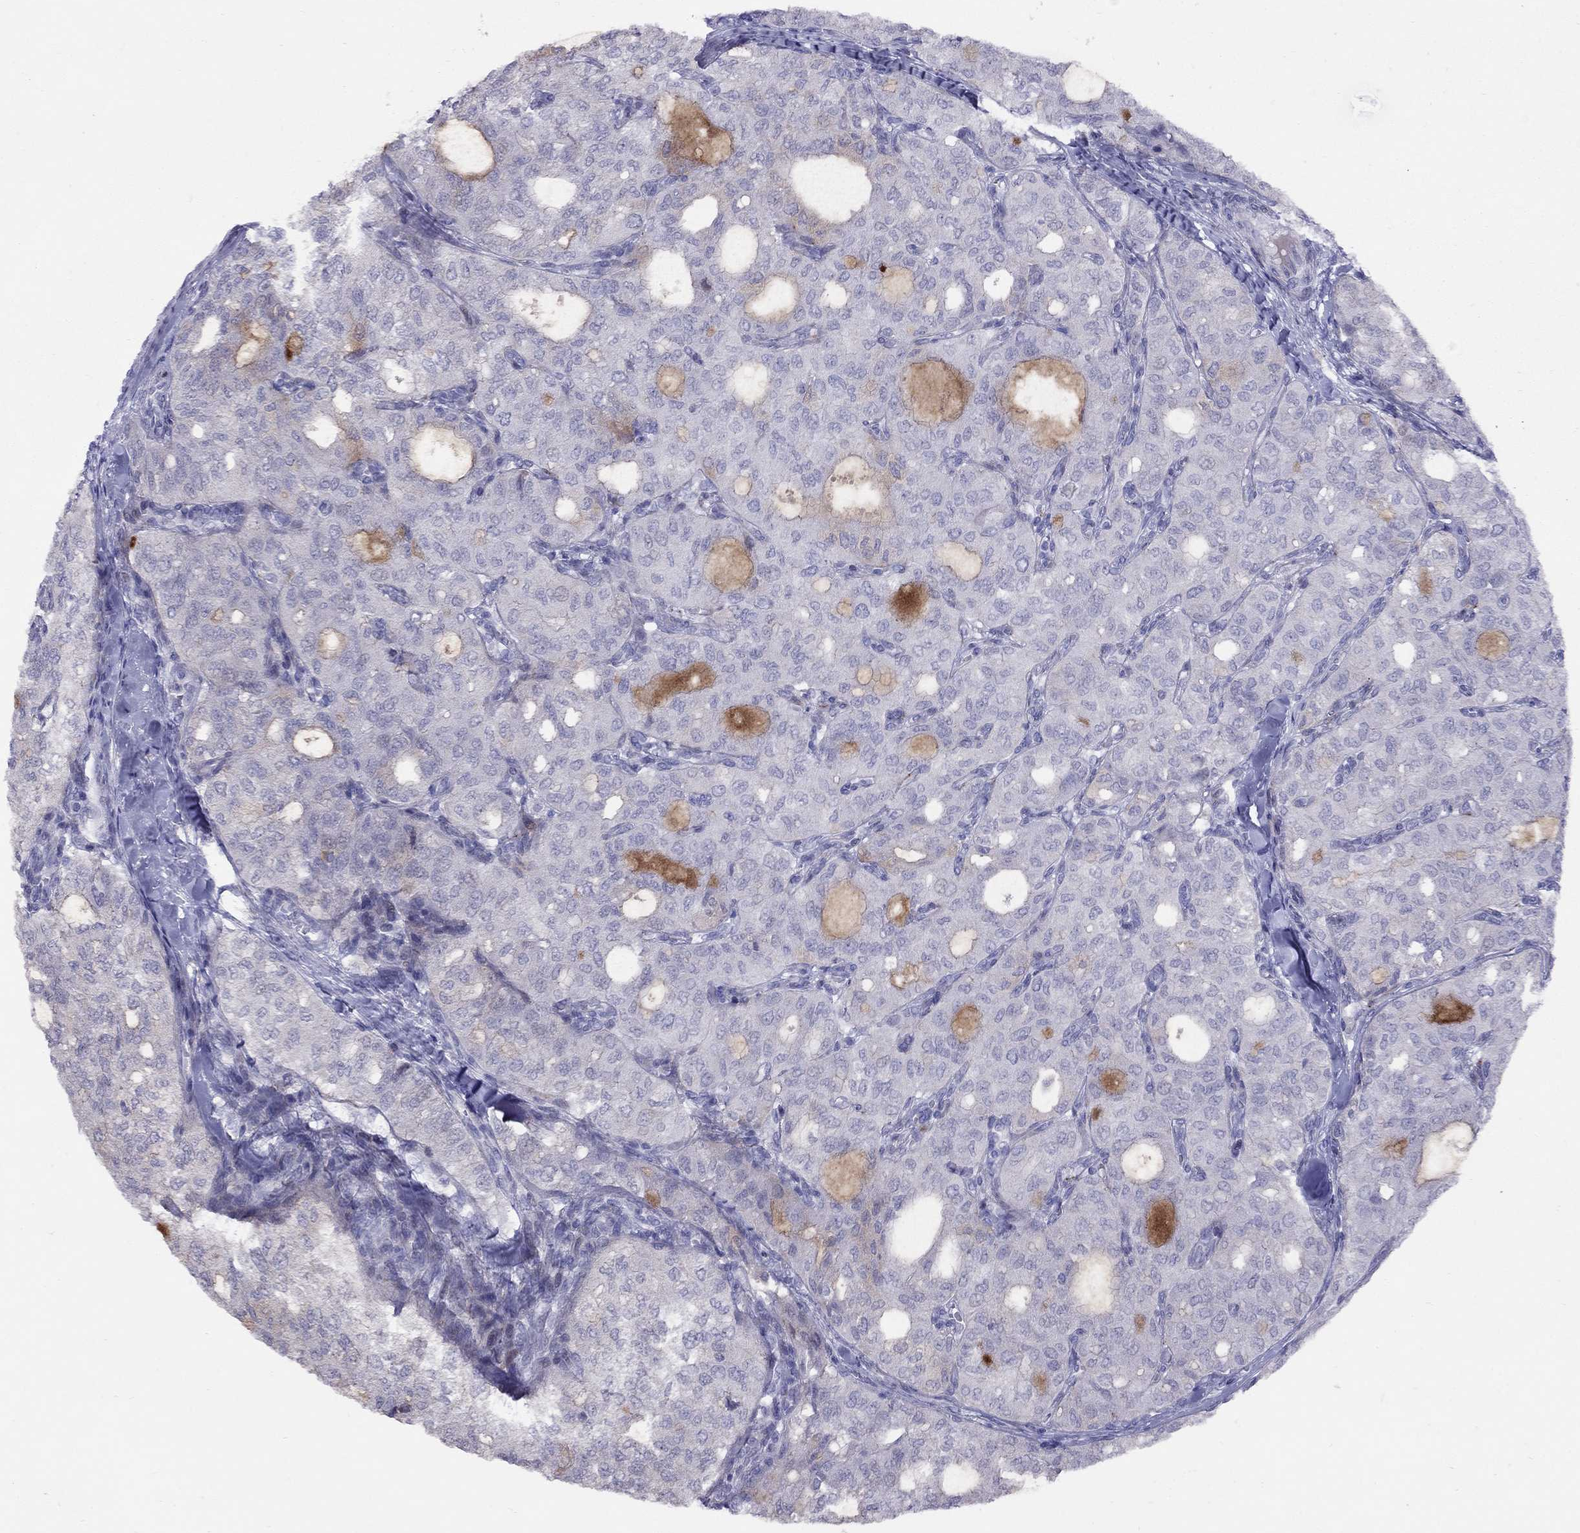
{"staining": {"intensity": "negative", "quantity": "none", "location": "none"}, "tissue": "thyroid cancer", "cell_type": "Tumor cells", "image_type": "cancer", "snomed": [{"axis": "morphology", "description": "Follicular adenoma carcinoma, NOS"}, {"axis": "topography", "description": "Thyroid gland"}], "caption": "IHC micrograph of human thyroid follicular adenoma carcinoma stained for a protein (brown), which exhibits no staining in tumor cells.", "gene": "MAGEB4", "patient": {"sex": "male", "age": 75}}